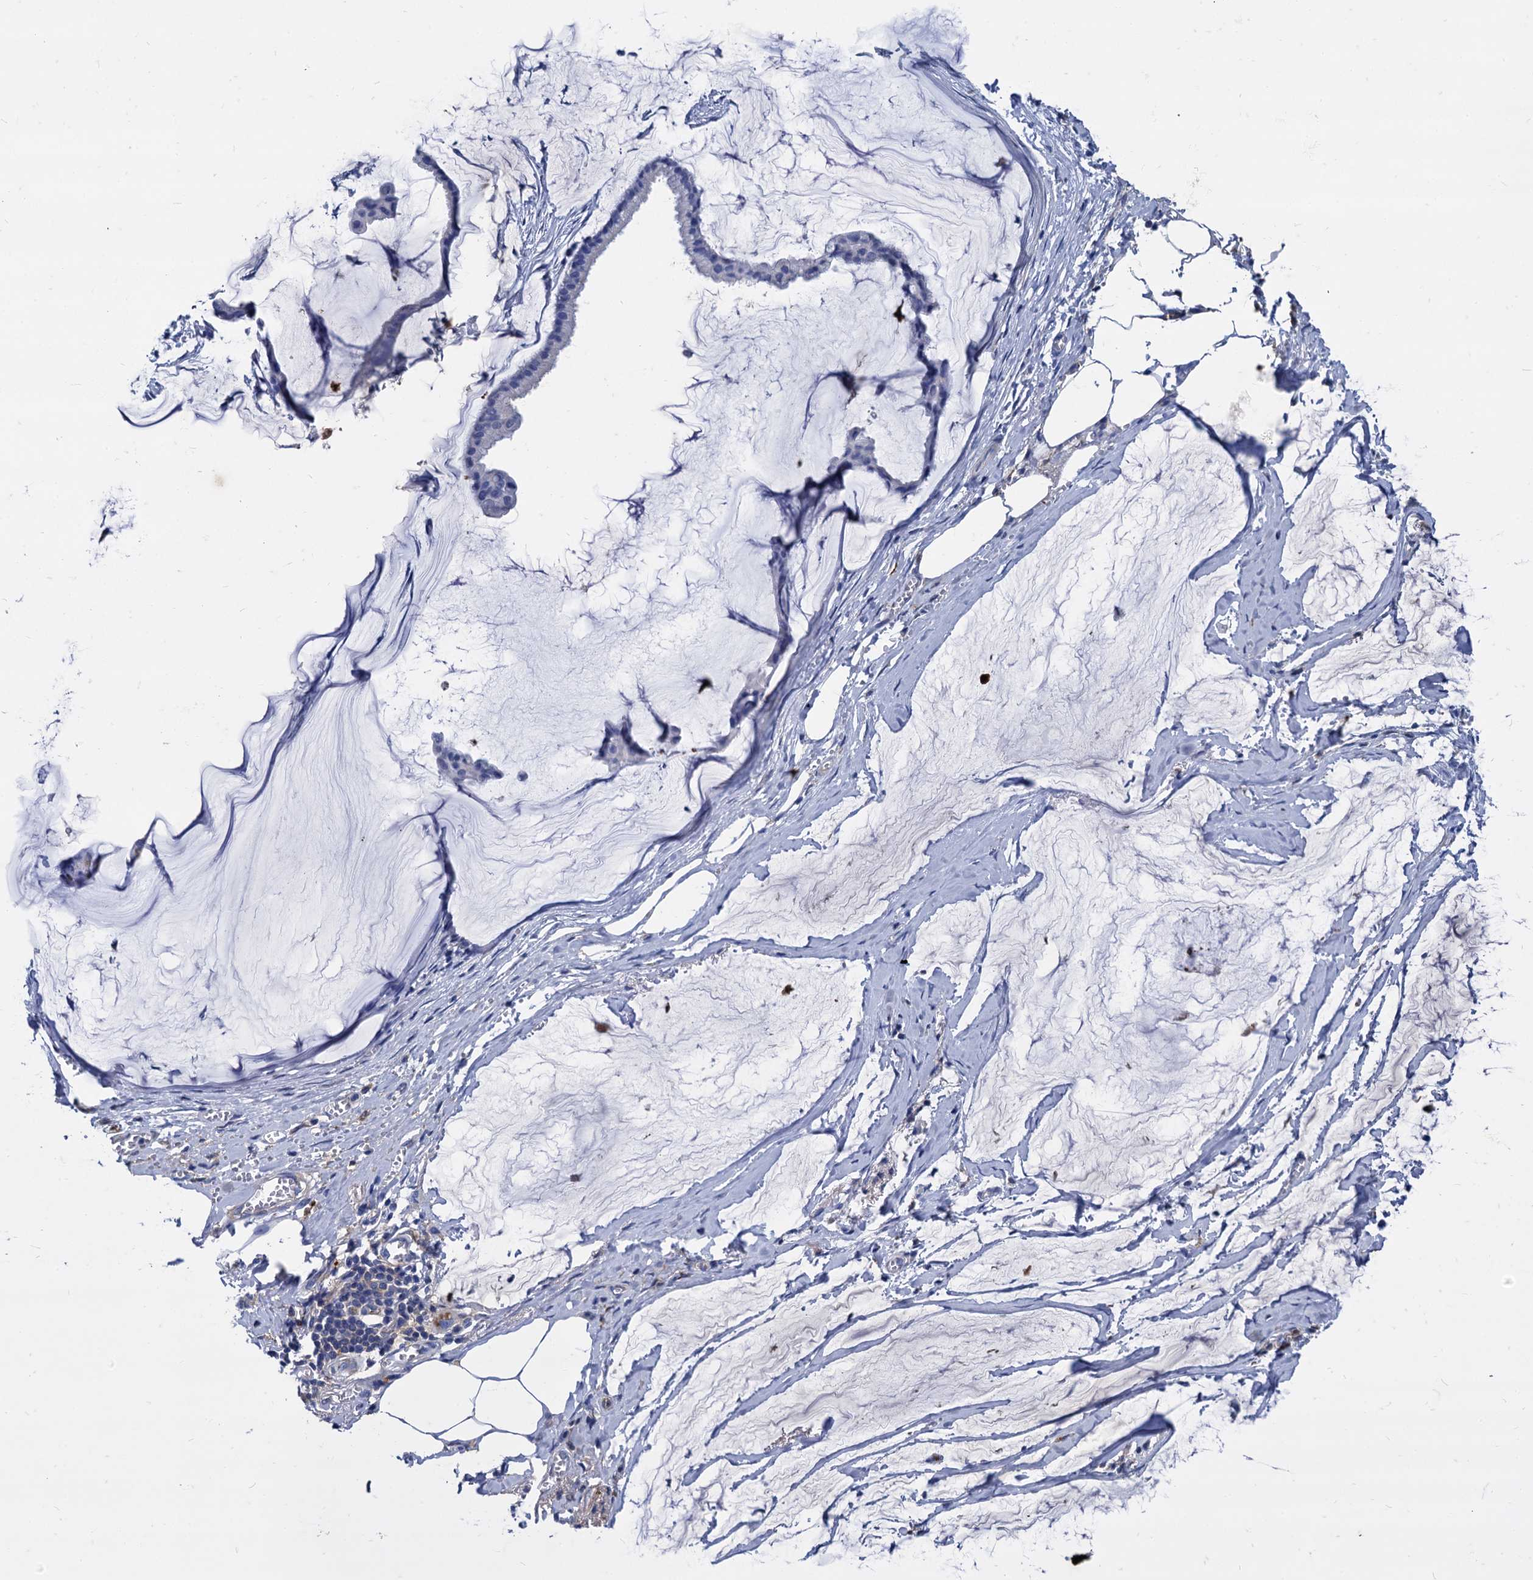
{"staining": {"intensity": "negative", "quantity": "none", "location": "none"}, "tissue": "ovarian cancer", "cell_type": "Tumor cells", "image_type": "cancer", "snomed": [{"axis": "morphology", "description": "Cystadenocarcinoma, mucinous, NOS"}, {"axis": "topography", "description": "Ovary"}], "caption": "Human ovarian cancer (mucinous cystadenocarcinoma) stained for a protein using immunohistochemistry (IHC) displays no staining in tumor cells.", "gene": "APOD", "patient": {"sex": "female", "age": 73}}